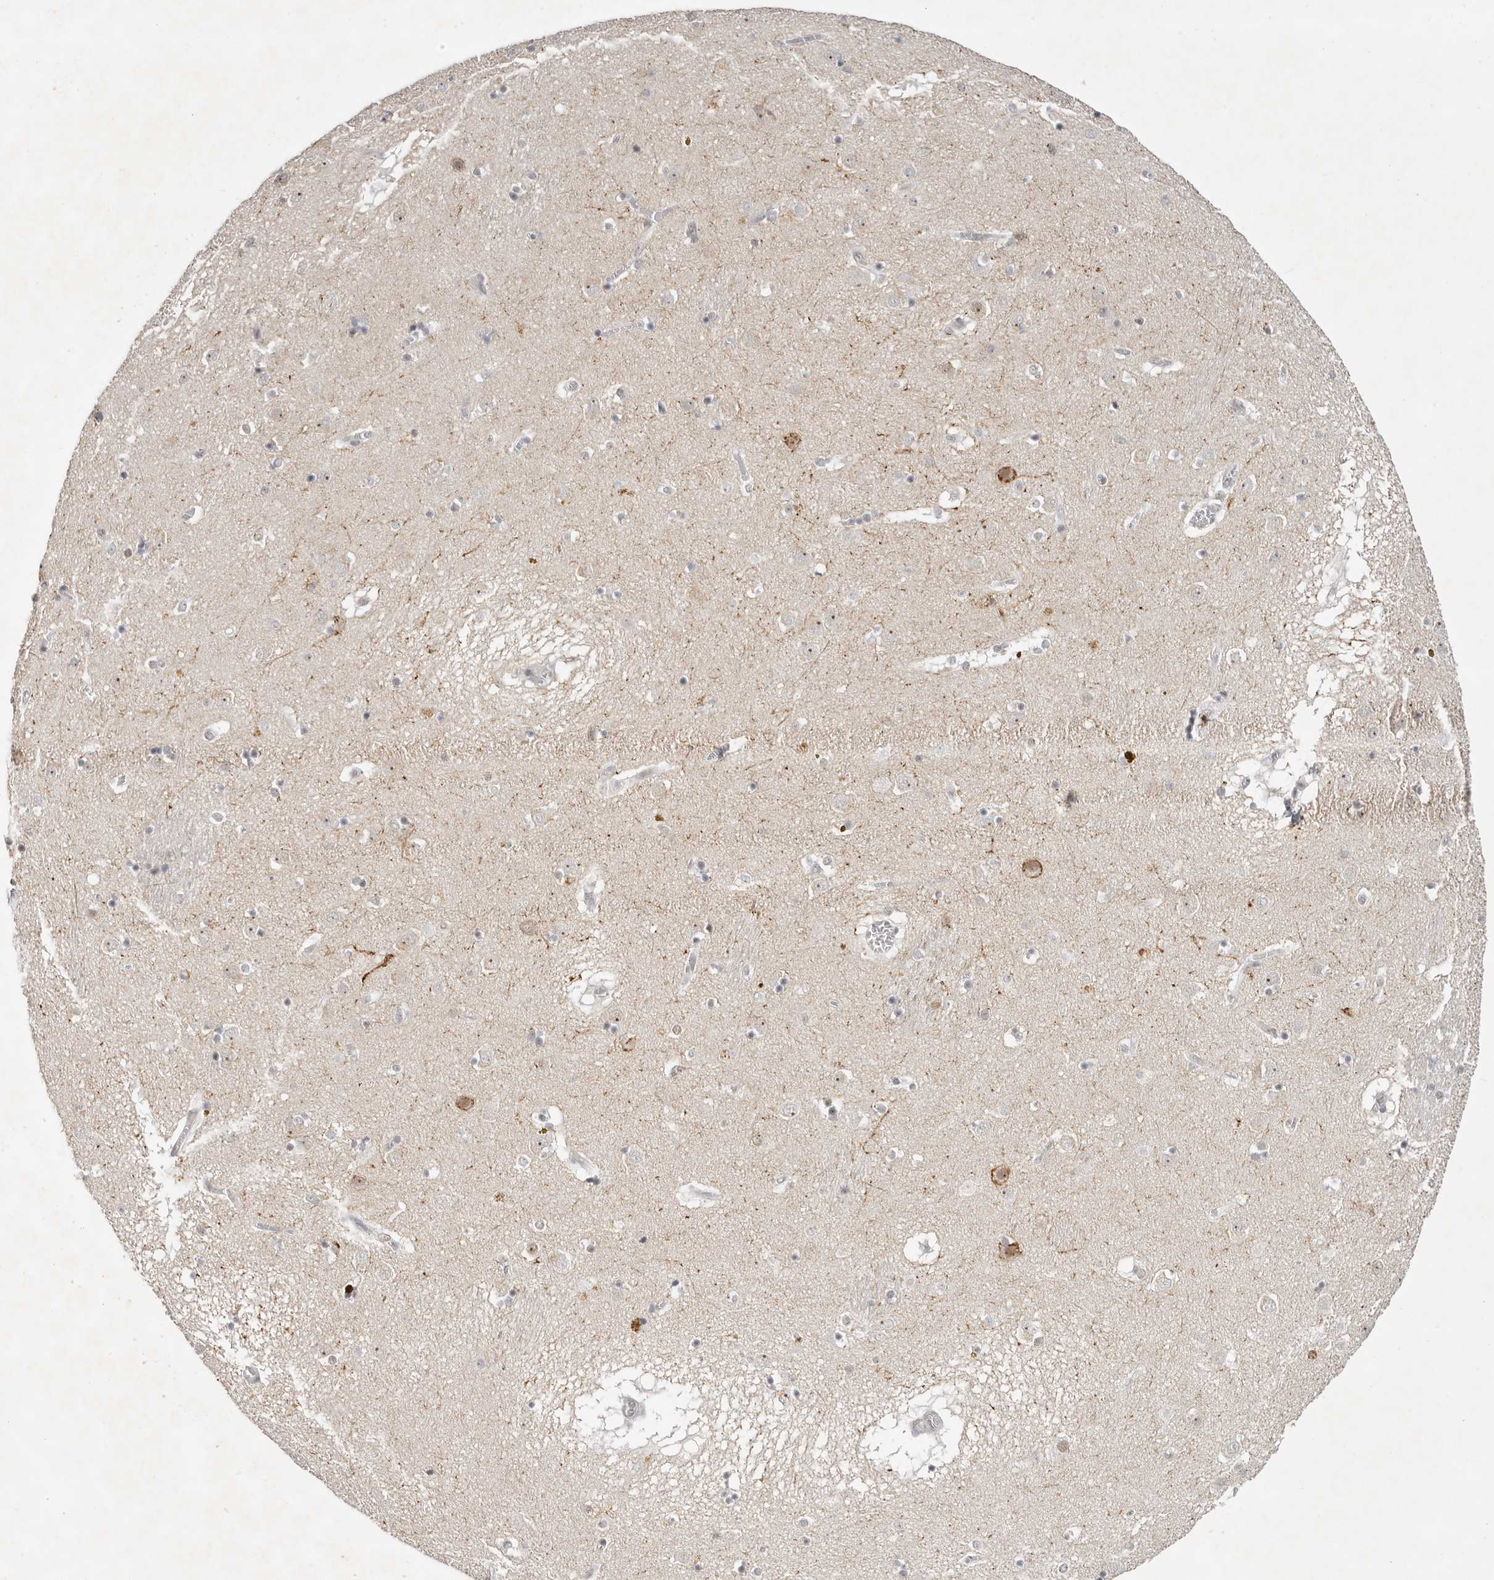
{"staining": {"intensity": "strong", "quantity": "<25%", "location": "nuclear"}, "tissue": "caudate", "cell_type": "Glial cells", "image_type": "normal", "snomed": [{"axis": "morphology", "description": "Normal tissue, NOS"}, {"axis": "topography", "description": "Lateral ventricle wall"}], "caption": "Immunohistochemical staining of normal caudate demonstrates medium levels of strong nuclear staining in about <25% of glial cells. (DAB IHC with brightfield microscopy, high magnification).", "gene": "LARP7", "patient": {"sex": "male", "age": 70}}